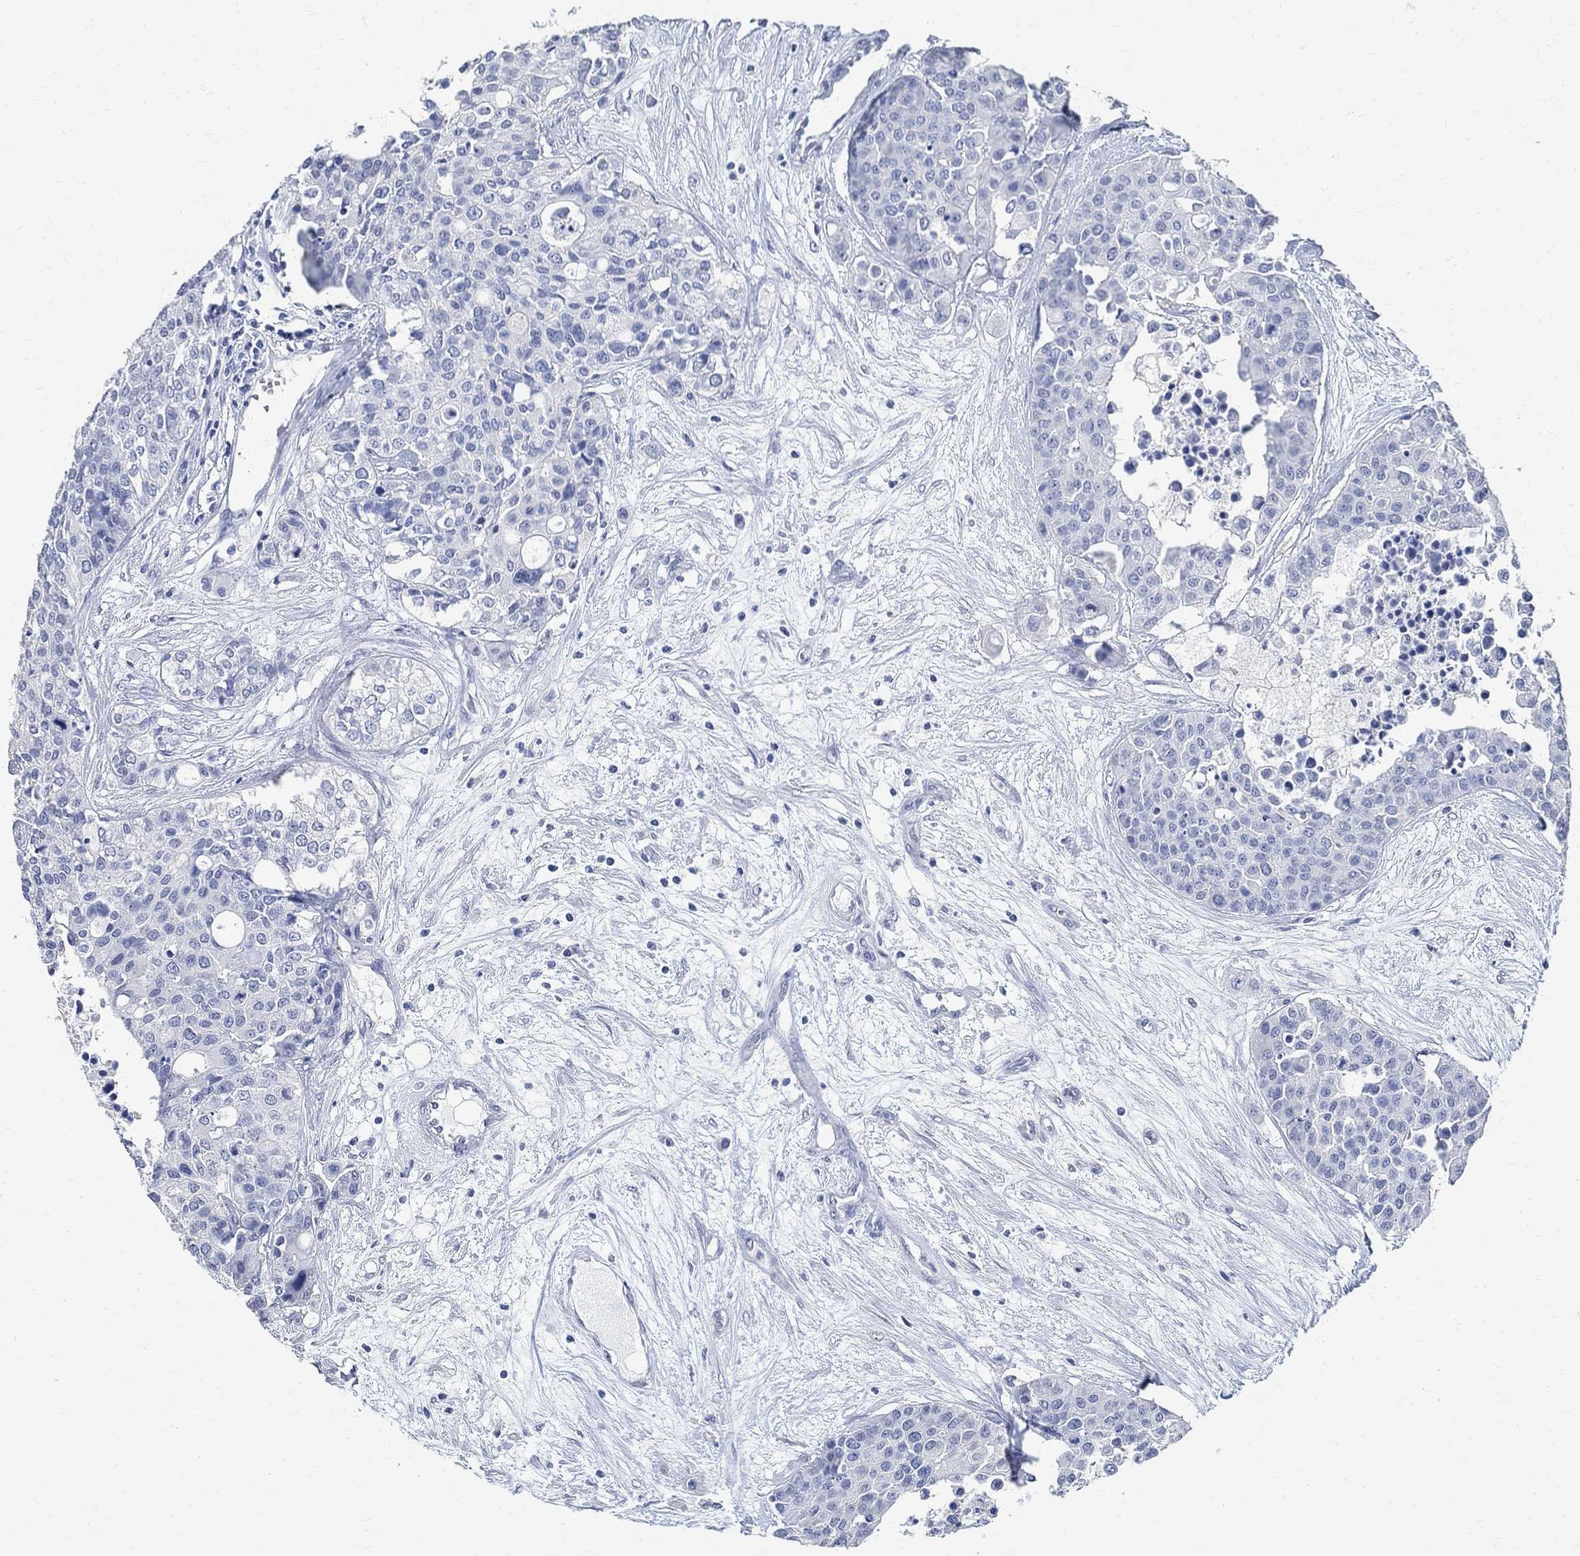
{"staining": {"intensity": "negative", "quantity": "none", "location": "none"}, "tissue": "carcinoid", "cell_type": "Tumor cells", "image_type": "cancer", "snomed": [{"axis": "morphology", "description": "Carcinoid, malignant, NOS"}, {"axis": "topography", "description": "Colon"}], "caption": "IHC photomicrograph of human malignant carcinoid stained for a protein (brown), which exhibits no positivity in tumor cells.", "gene": "TMEM221", "patient": {"sex": "male", "age": 81}}